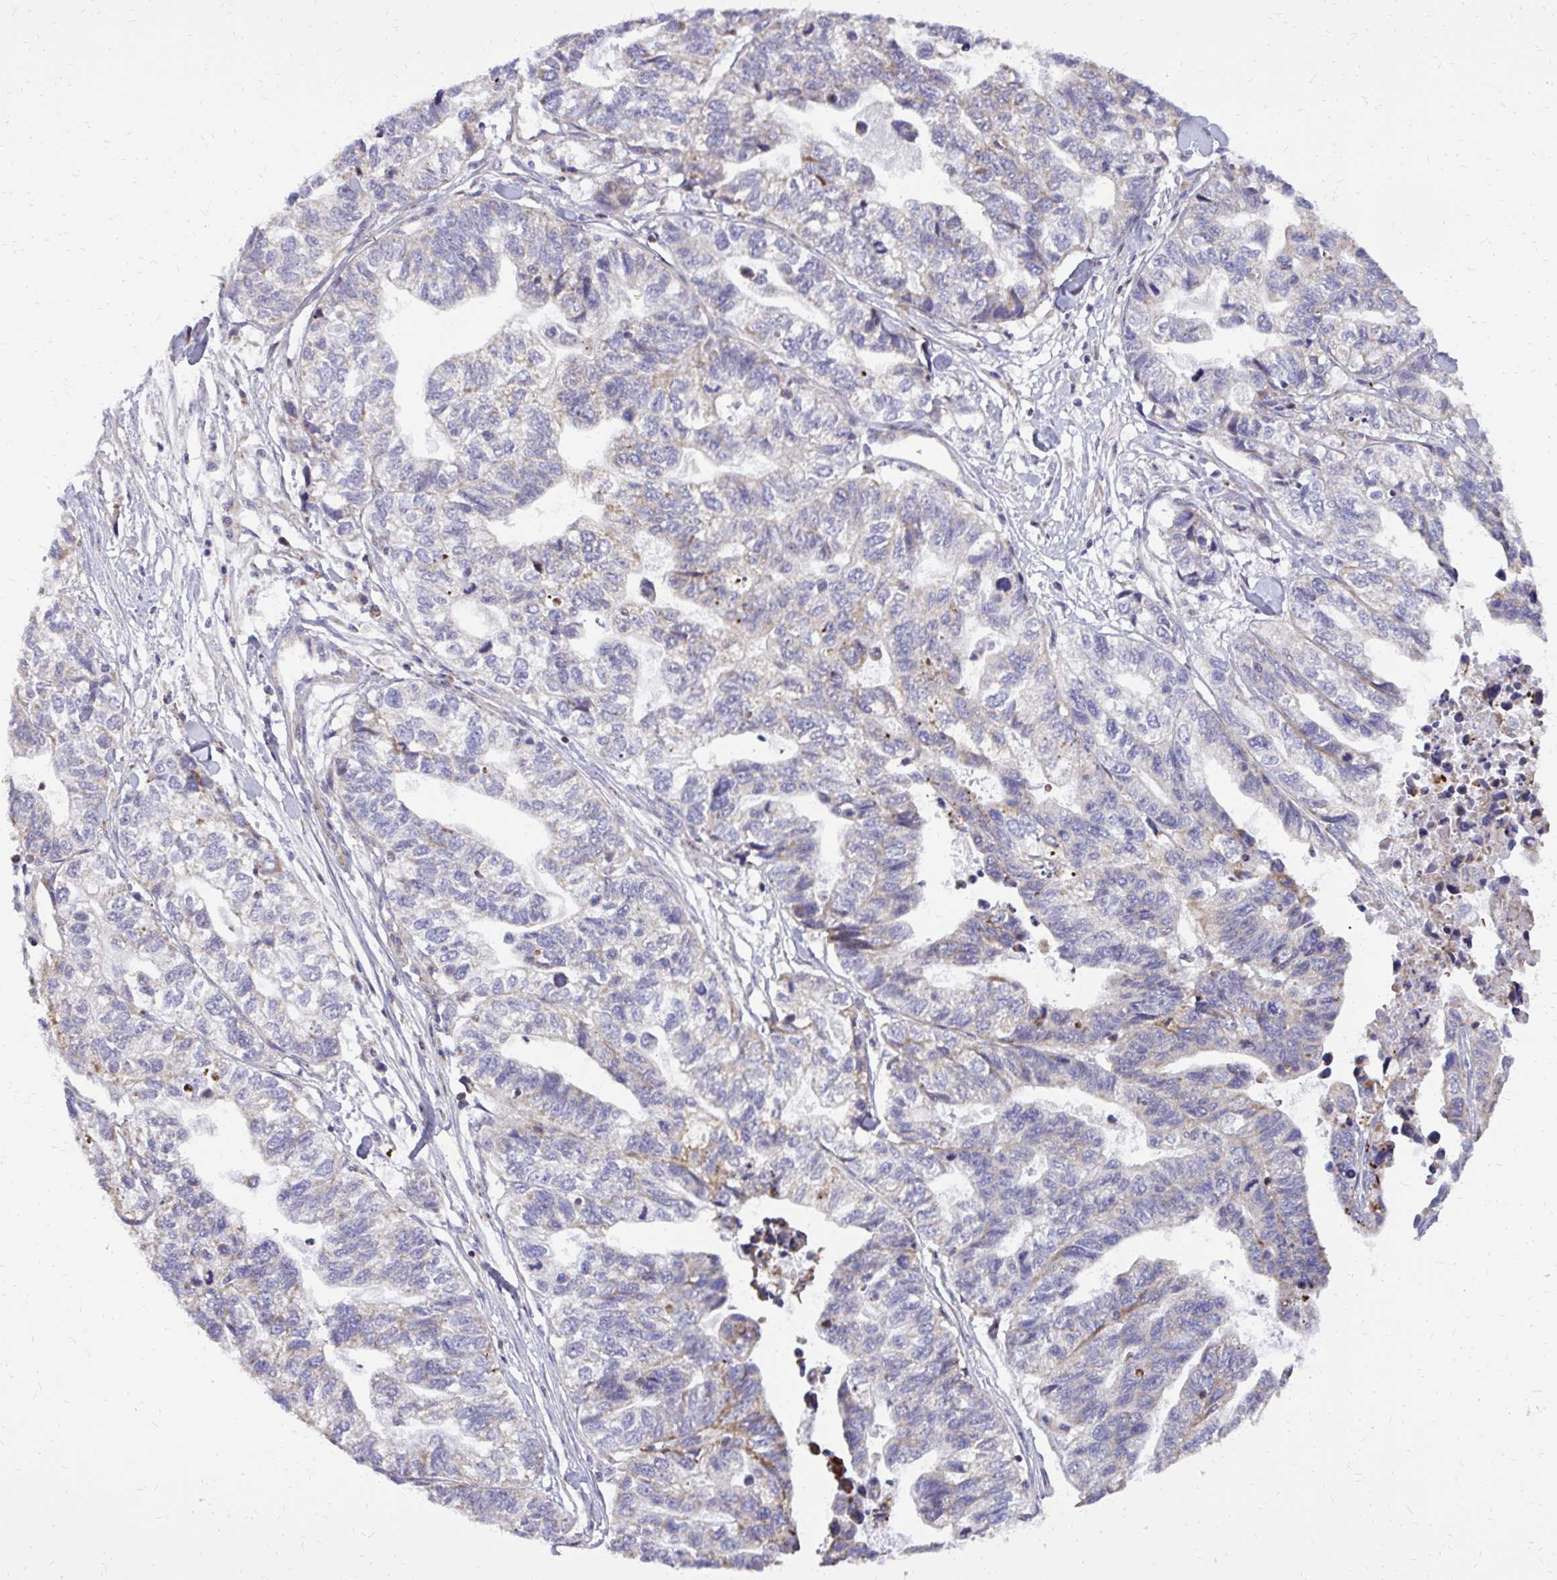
{"staining": {"intensity": "negative", "quantity": "none", "location": "none"}, "tissue": "stomach cancer", "cell_type": "Tumor cells", "image_type": "cancer", "snomed": [{"axis": "morphology", "description": "Adenocarcinoma, NOS"}, {"axis": "topography", "description": "Stomach, upper"}], "caption": "Stomach adenocarcinoma stained for a protein using immunohistochemistry (IHC) demonstrates no expression tumor cells.", "gene": "ABCC3", "patient": {"sex": "female", "age": 67}}